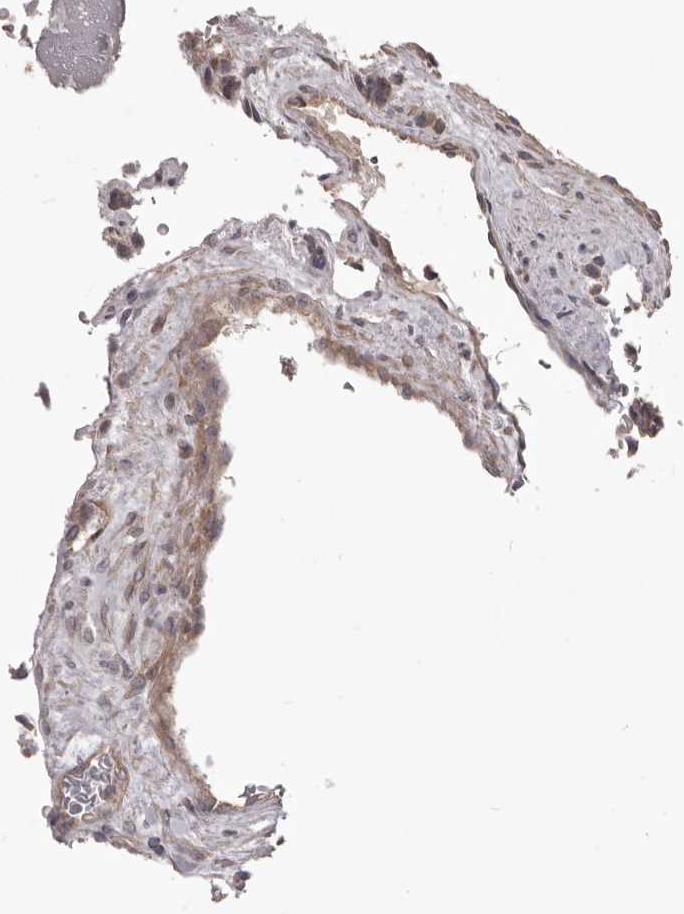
{"staining": {"intensity": "weak", "quantity": ">75%", "location": "cytoplasmic/membranous"}, "tissue": "carcinoid", "cell_type": "Tumor cells", "image_type": "cancer", "snomed": [{"axis": "morphology", "description": "Carcinoid, malignant, NOS"}, {"axis": "topography", "description": "Pancreas"}], "caption": "Immunohistochemistry (IHC) photomicrograph of malignant carcinoid stained for a protein (brown), which reveals low levels of weak cytoplasmic/membranous positivity in about >75% of tumor cells.", "gene": "HRH1", "patient": {"sex": "female", "age": 54}}